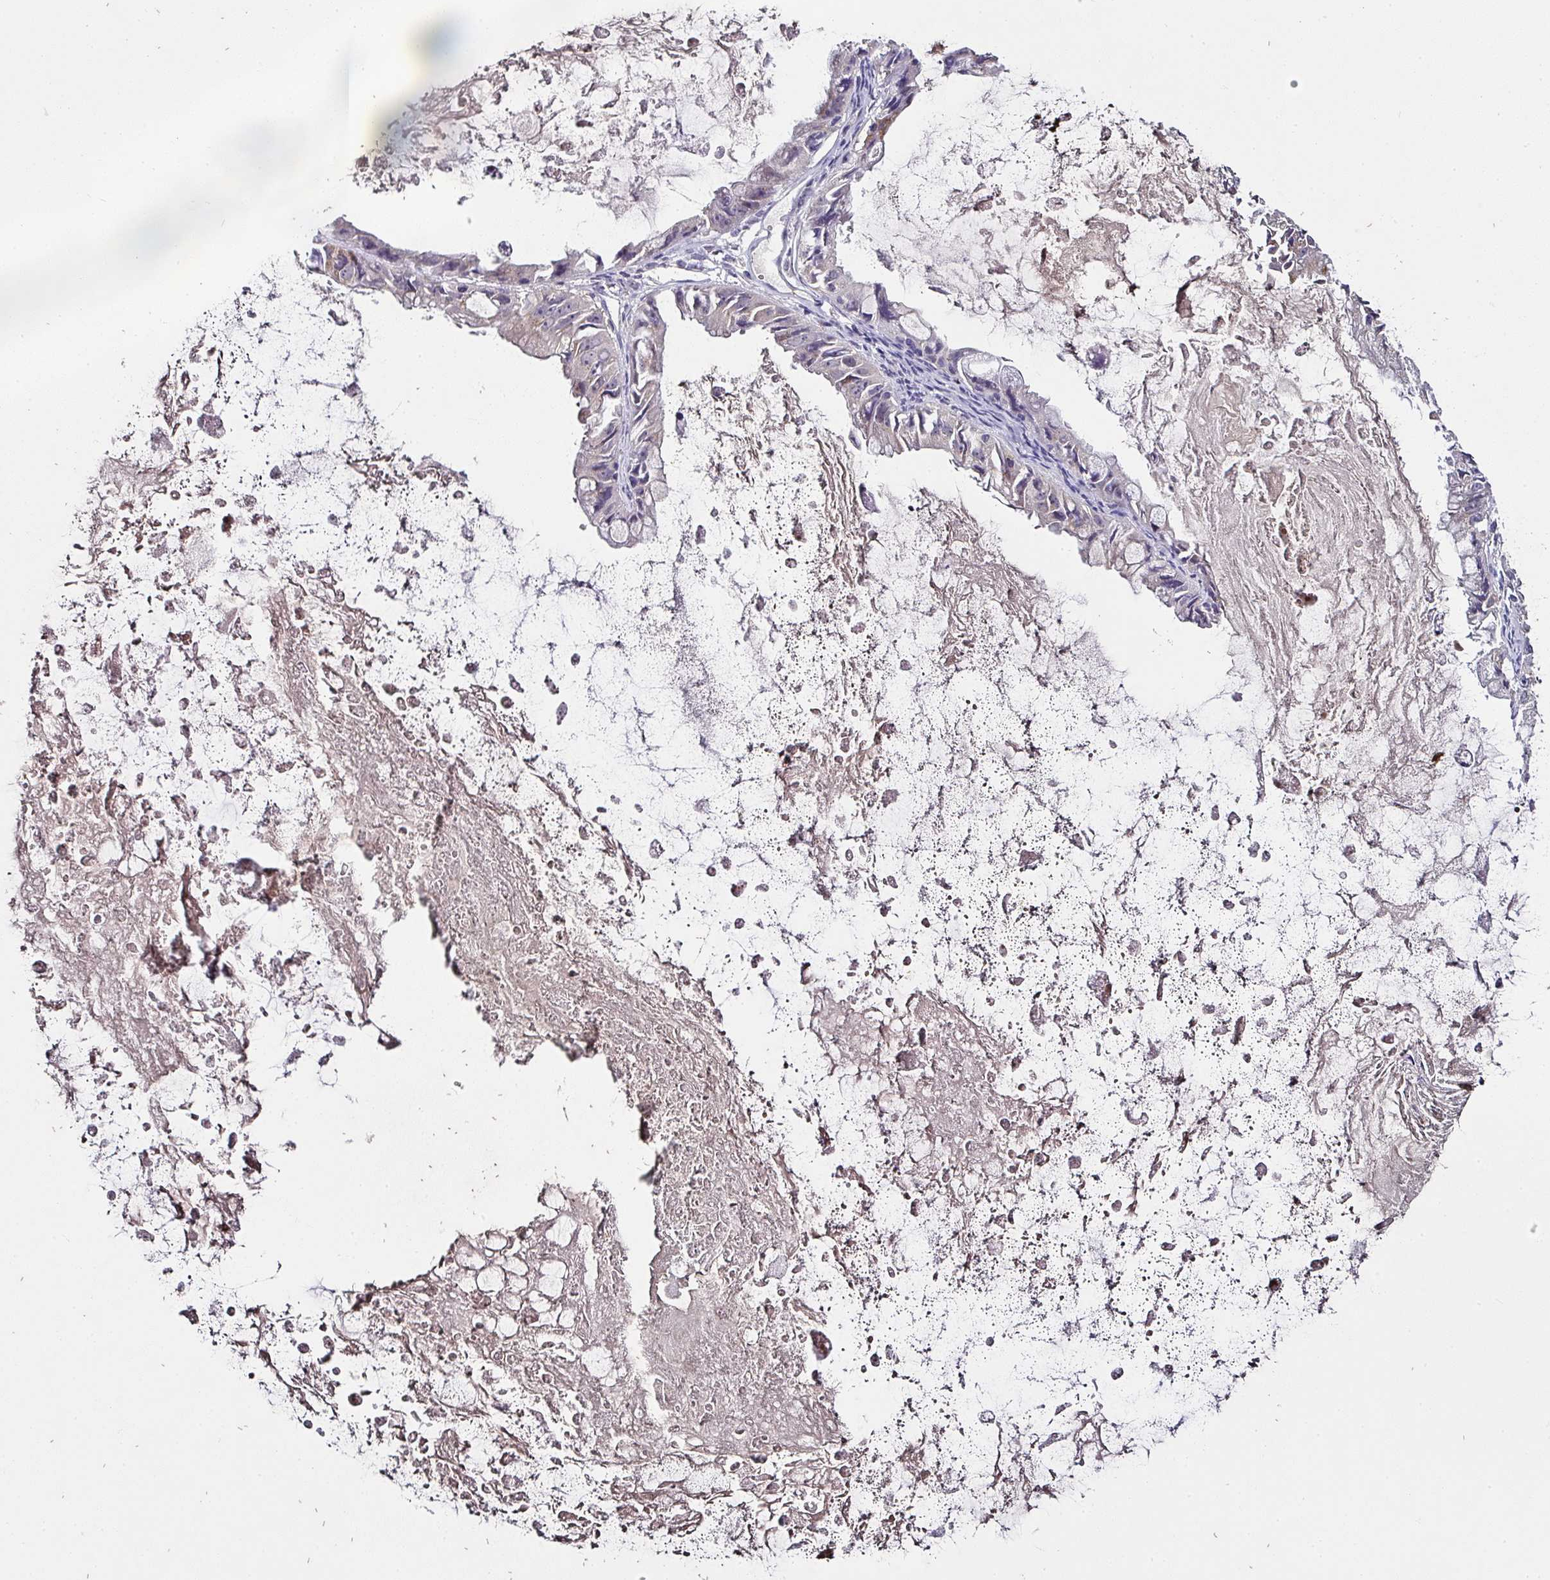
{"staining": {"intensity": "negative", "quantity": "none", "location": "none"}, "tissue": "ovarian cancer", "cell_type": "Tumor cells", "image_type": "cancer", "snomed": [{"axis": "morphology", "description": "Cystadenocarcinoma, mucinous, NOS"}, {"axis": "topography", "description": "Ovary"}], "caption": "This image is of ovarian cancer stained with IHC to label a protein in brown with the nuclei are counter-stained blue. There is no expression in tumor cells. (Stains: DAB (3,3'-diaminobenzidine) IHC with hematoxylin counter stain, Microscopy: brightfield microscopy at high magnification).", "gene": "SKIC2", "patient": {"sex": "female", "age": 61}}